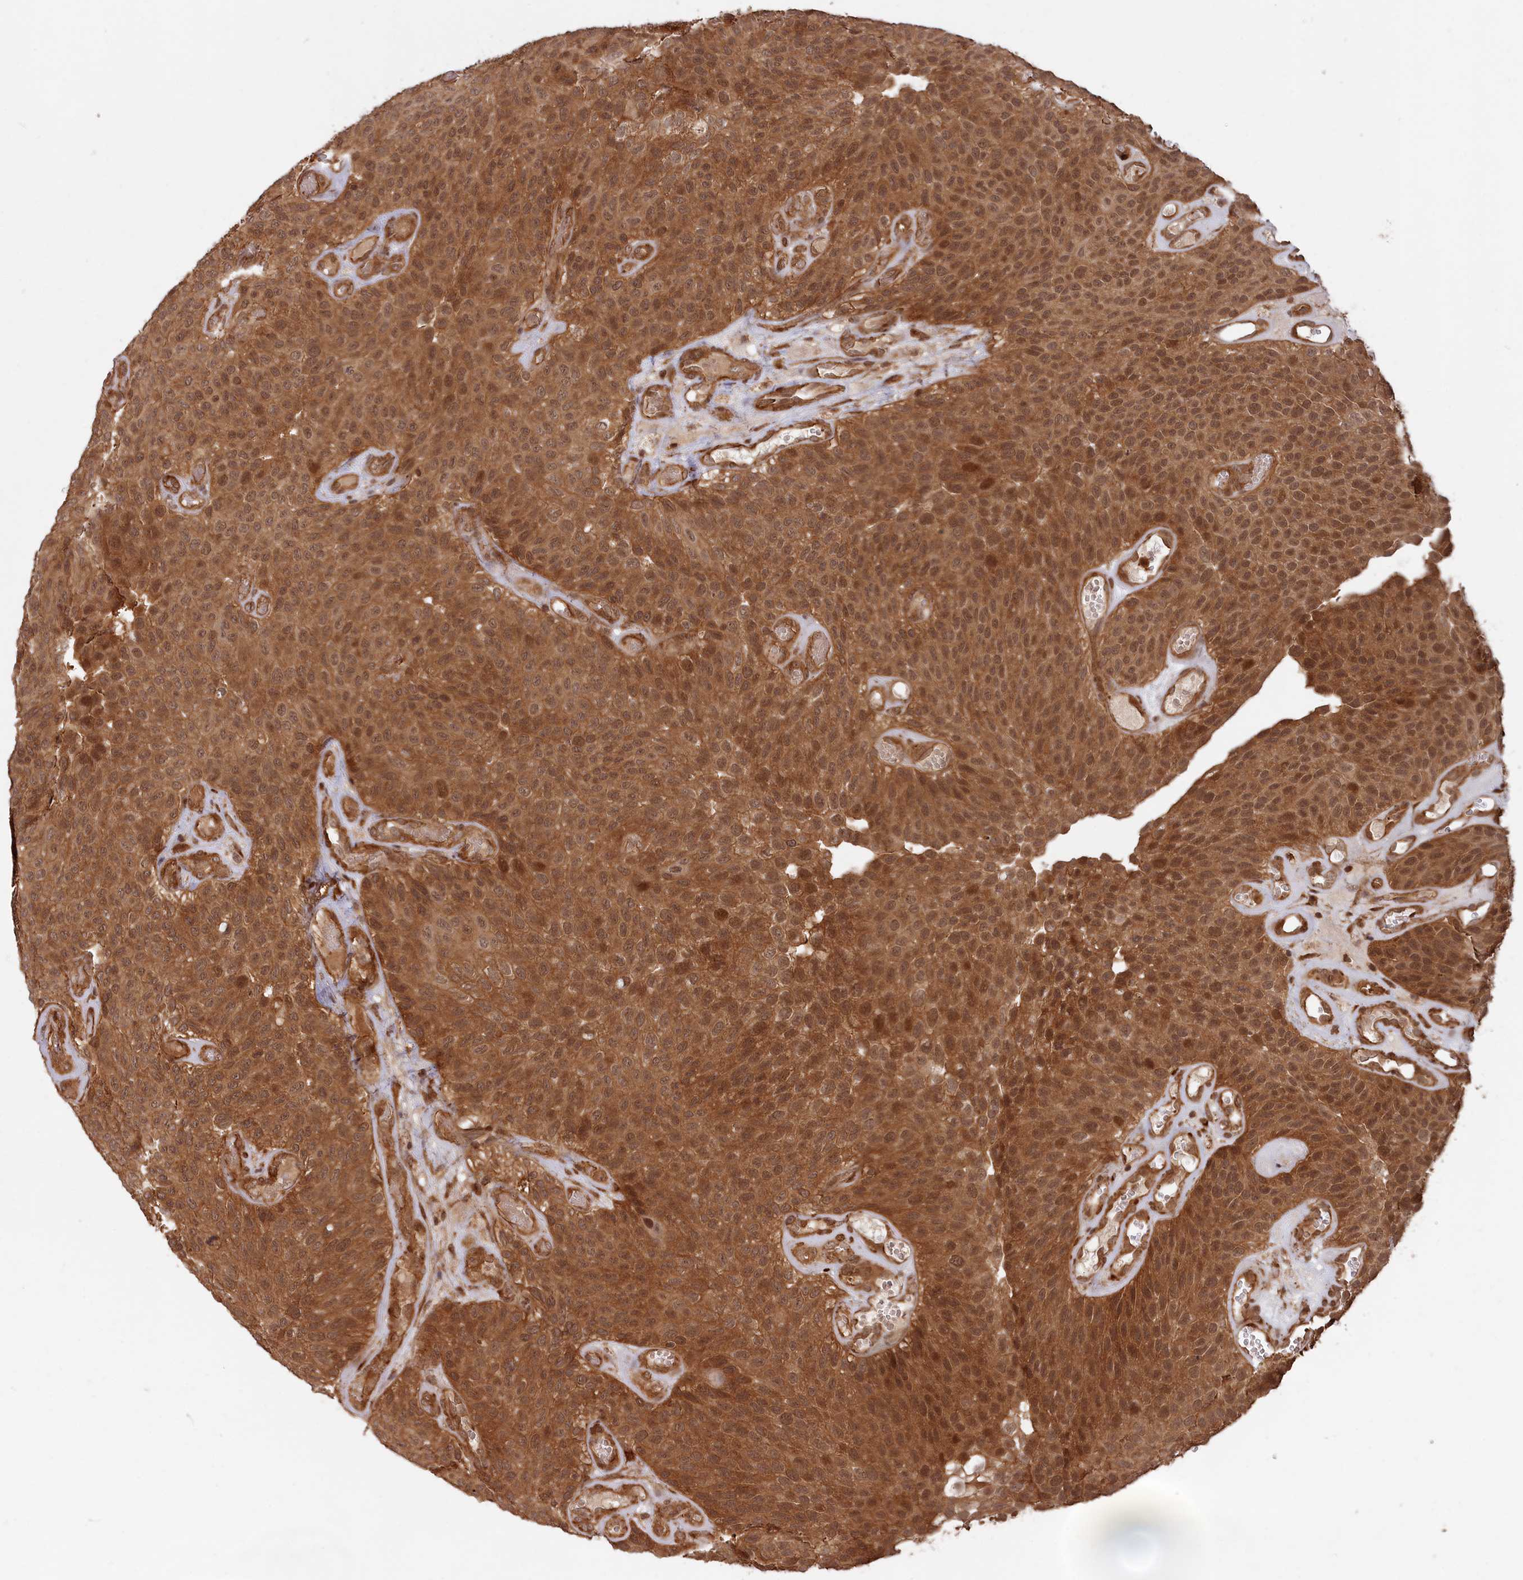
{"staining": {"intensity": "moderate", "quantity": ">75%", "location": "cytoplasmic/membranous,nuclear"}, "tissue": "urothelial cancer", "cell_type": "Tumor cells", "image_type": "cancer", "snomed": [{"axis": "morphology", "description": "Urothelial carcinoma, Low grade"}, {"axis": "topography", "description": "Urinary bladder"}], "caption": "Urothelial cancer was stained to show a protein in brown. There is medium levels of moderate cytoplasmic/membranous and nuclear positivity in approximately >75% of tumor cells. (brown staining indicates protein expression, while blue staining denotes nuclei).", "gene": "CCDC174", "patient": {"sex": "male", "age": 89}}